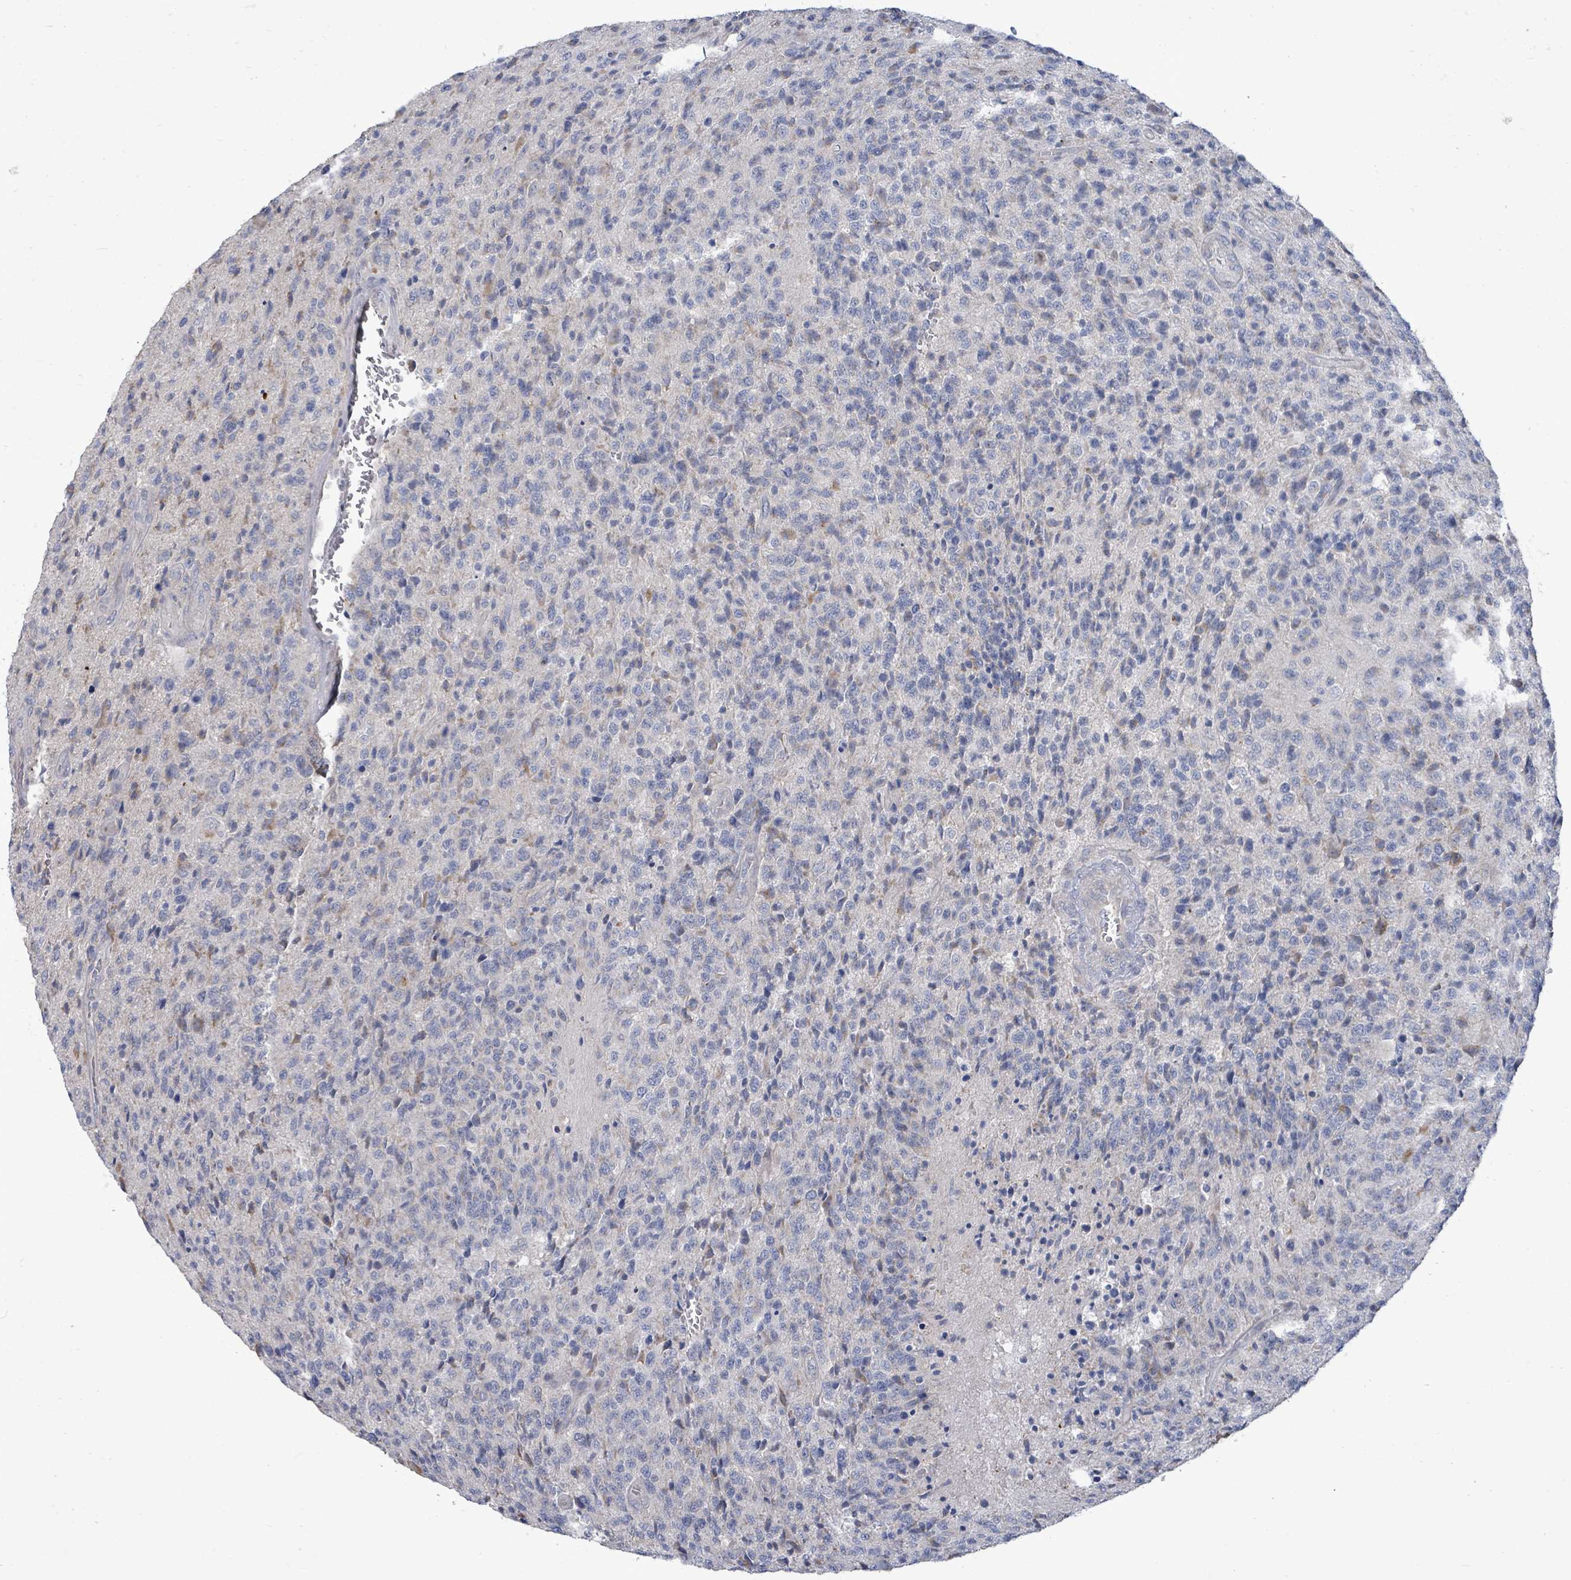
{"staining": {"intensity": "weak", "quantity": "<25%", "location": "cytoplasmic/membranous"}, "tissue": "glioma", "cell_type": "Tumor cells", "image_type": "cancer", "snomed": [{"axis": "morphology", "description": "Glioma, malignant, High grade"}, {"axis": "topography", "description": "Brain"}], "caption": "IHC photomicrograph of neoplastic tissue: human glioma stained with DAB shows no significant protein expression in tumor cells.", "gene": "ZFPM1", "patient": {"sex": "male", "age": 36}}